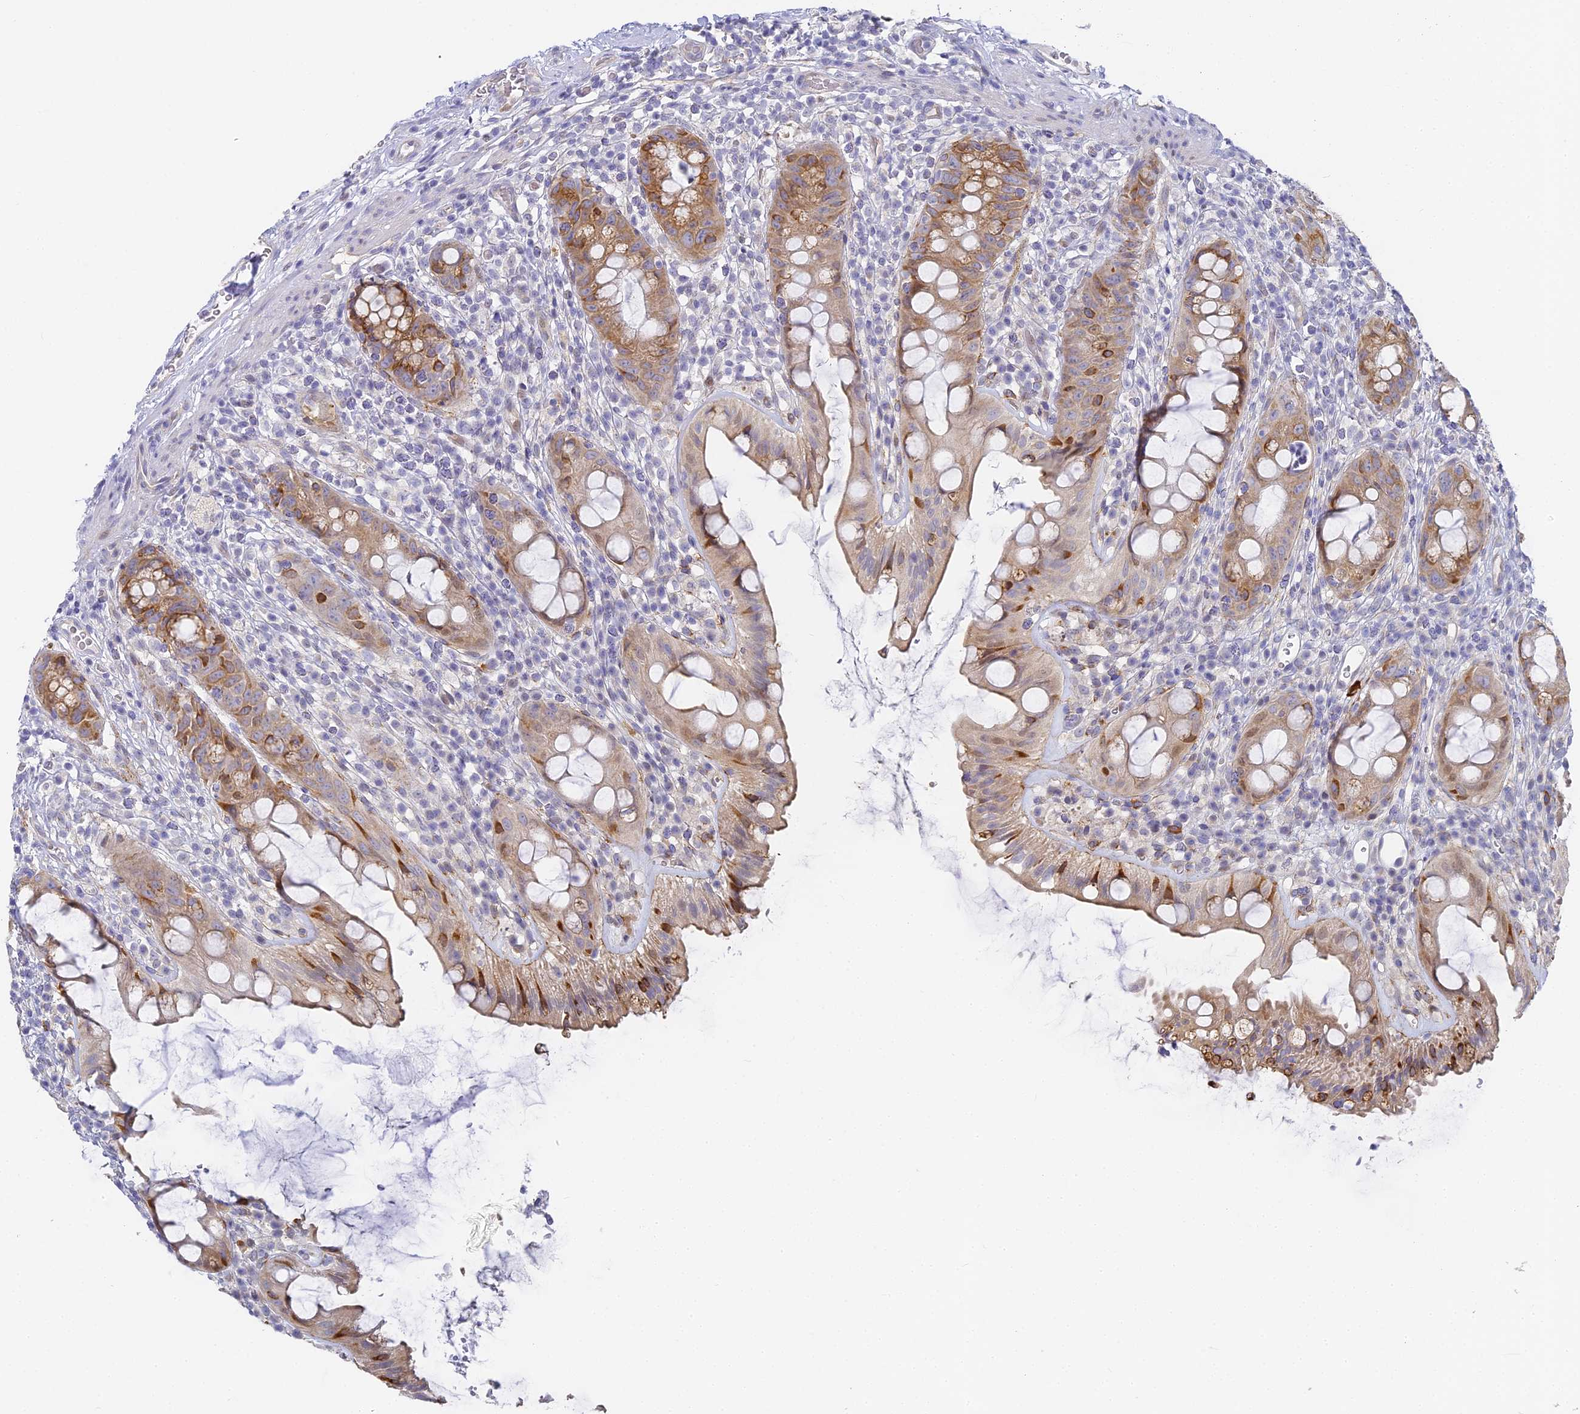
{"staining": {"intensity": "moderate", "quantity": "25%-75%", "location": "cytoplasmic/membranous"}, "tissue": "rectum", "cell_type": "Glandular cells", "image_type": "normal", "snomed": [{"axis": "morphology", "description": "Normal tissue, NOS"}, {"axis": "topography", "description": "Rectum"}], "caption": "Moderate cytoplasmic/membranous expression for a protein is appreciated in about 25%-75% of glandular cells of unremarkable rectum using immunohistochemistry (IHC).", "gene": "GJA1", "patient": {"sex": "female", "age": 57}}